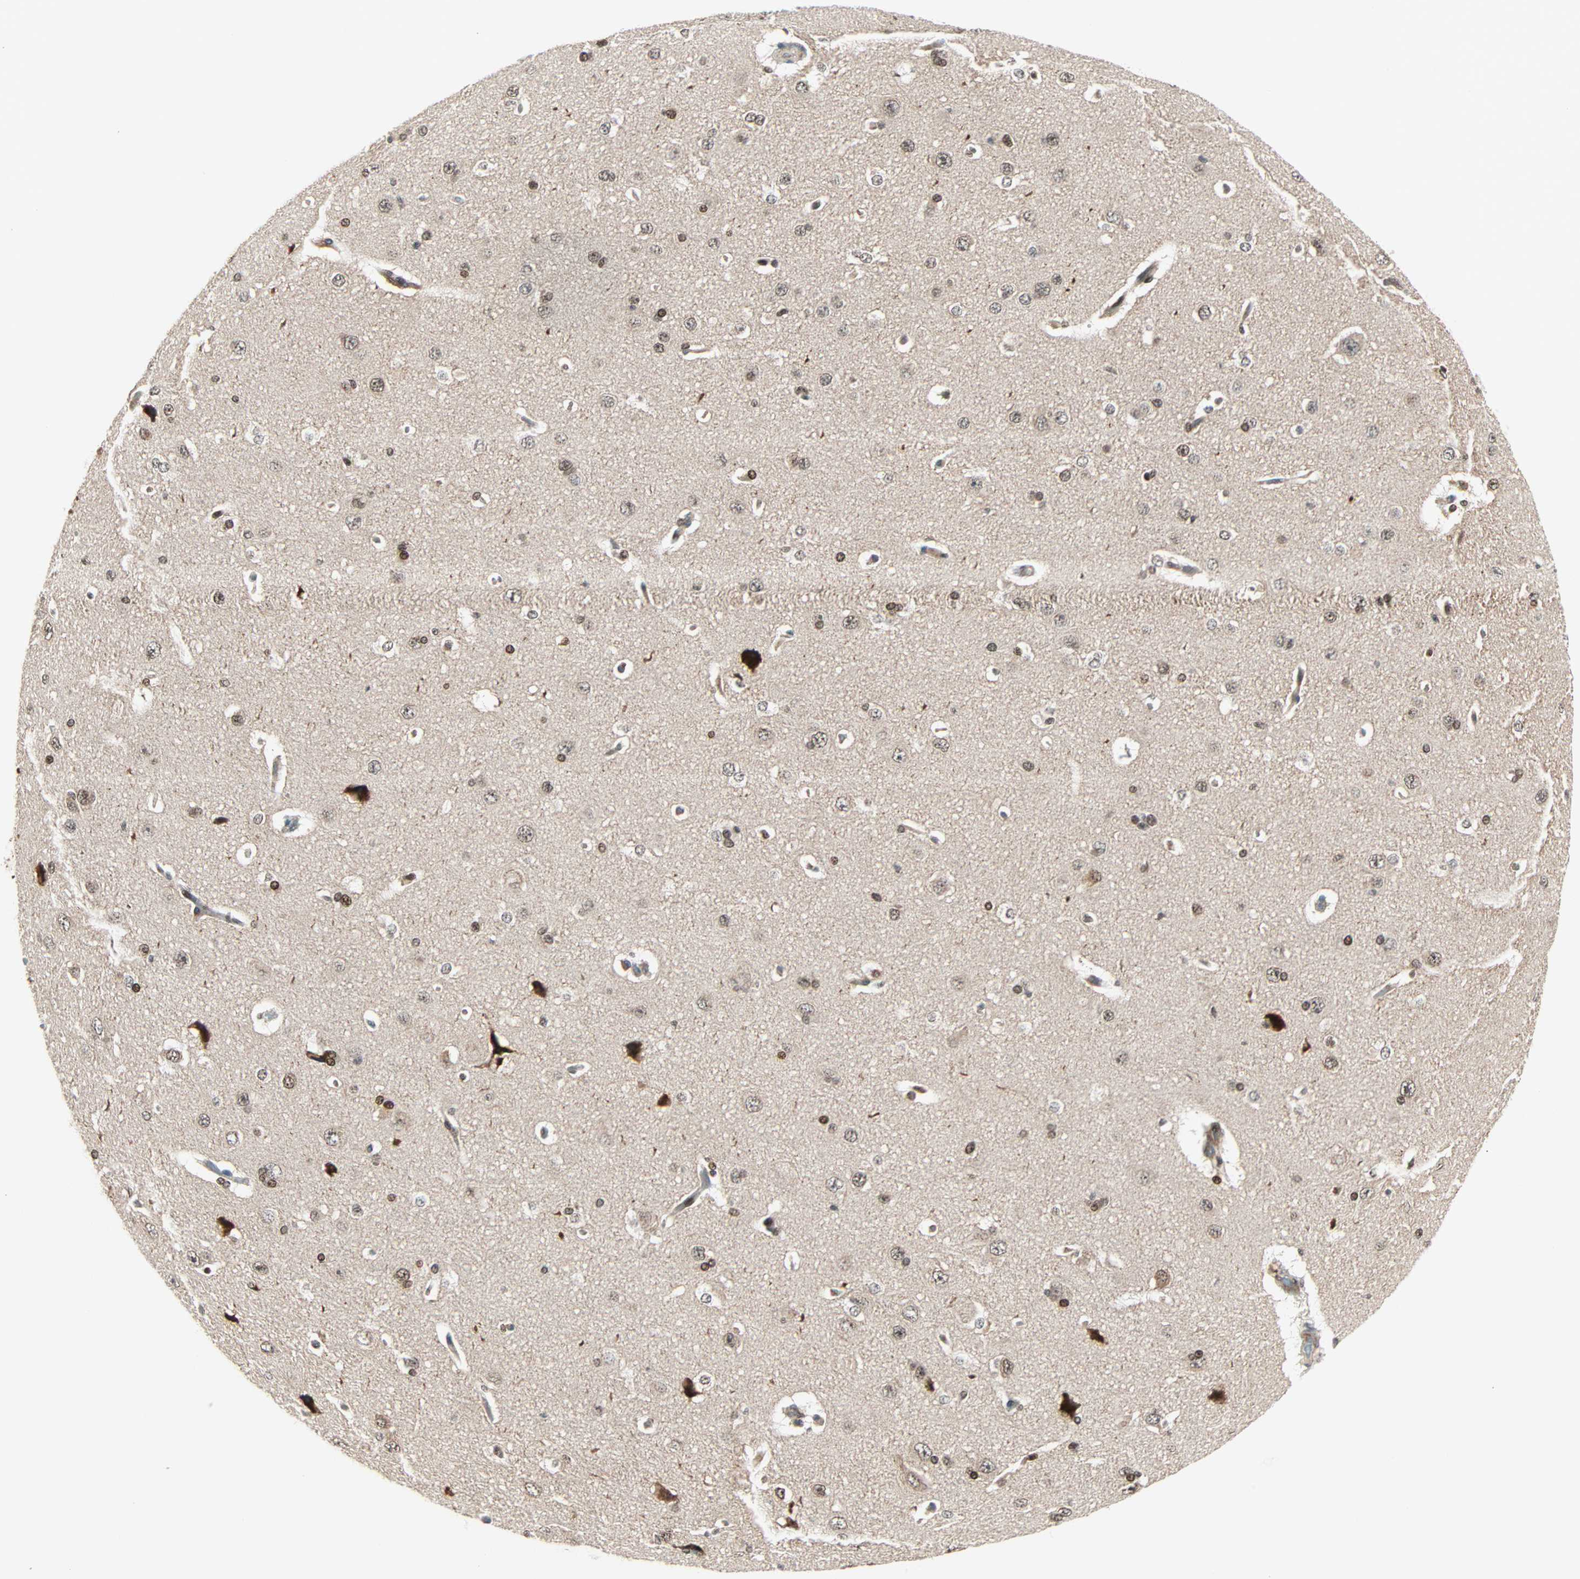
{"staining": {"intensity": "weak", "quantity": "25%-75%", "location": "cytoplasmic/membranous"}, "tissue": "cerebral cortex", "cell_type": "Endothelial cells", "image_type": "normal", "snomed": [{"axis": "morphology", "description": "Normal tissue, NOS"}, {"axis": "topography", "description": "Cerebral cortex"}], "caption": "DAB (3,3'-diaminobenzidine) immunohistochemical staining of benign cerebral cortex shows weak cytoplasmic/membranous protein staining in about 25%-75% of endothelial cells.", "gene": "CBX4", "patient": {"sex": "female", "age": 45}}